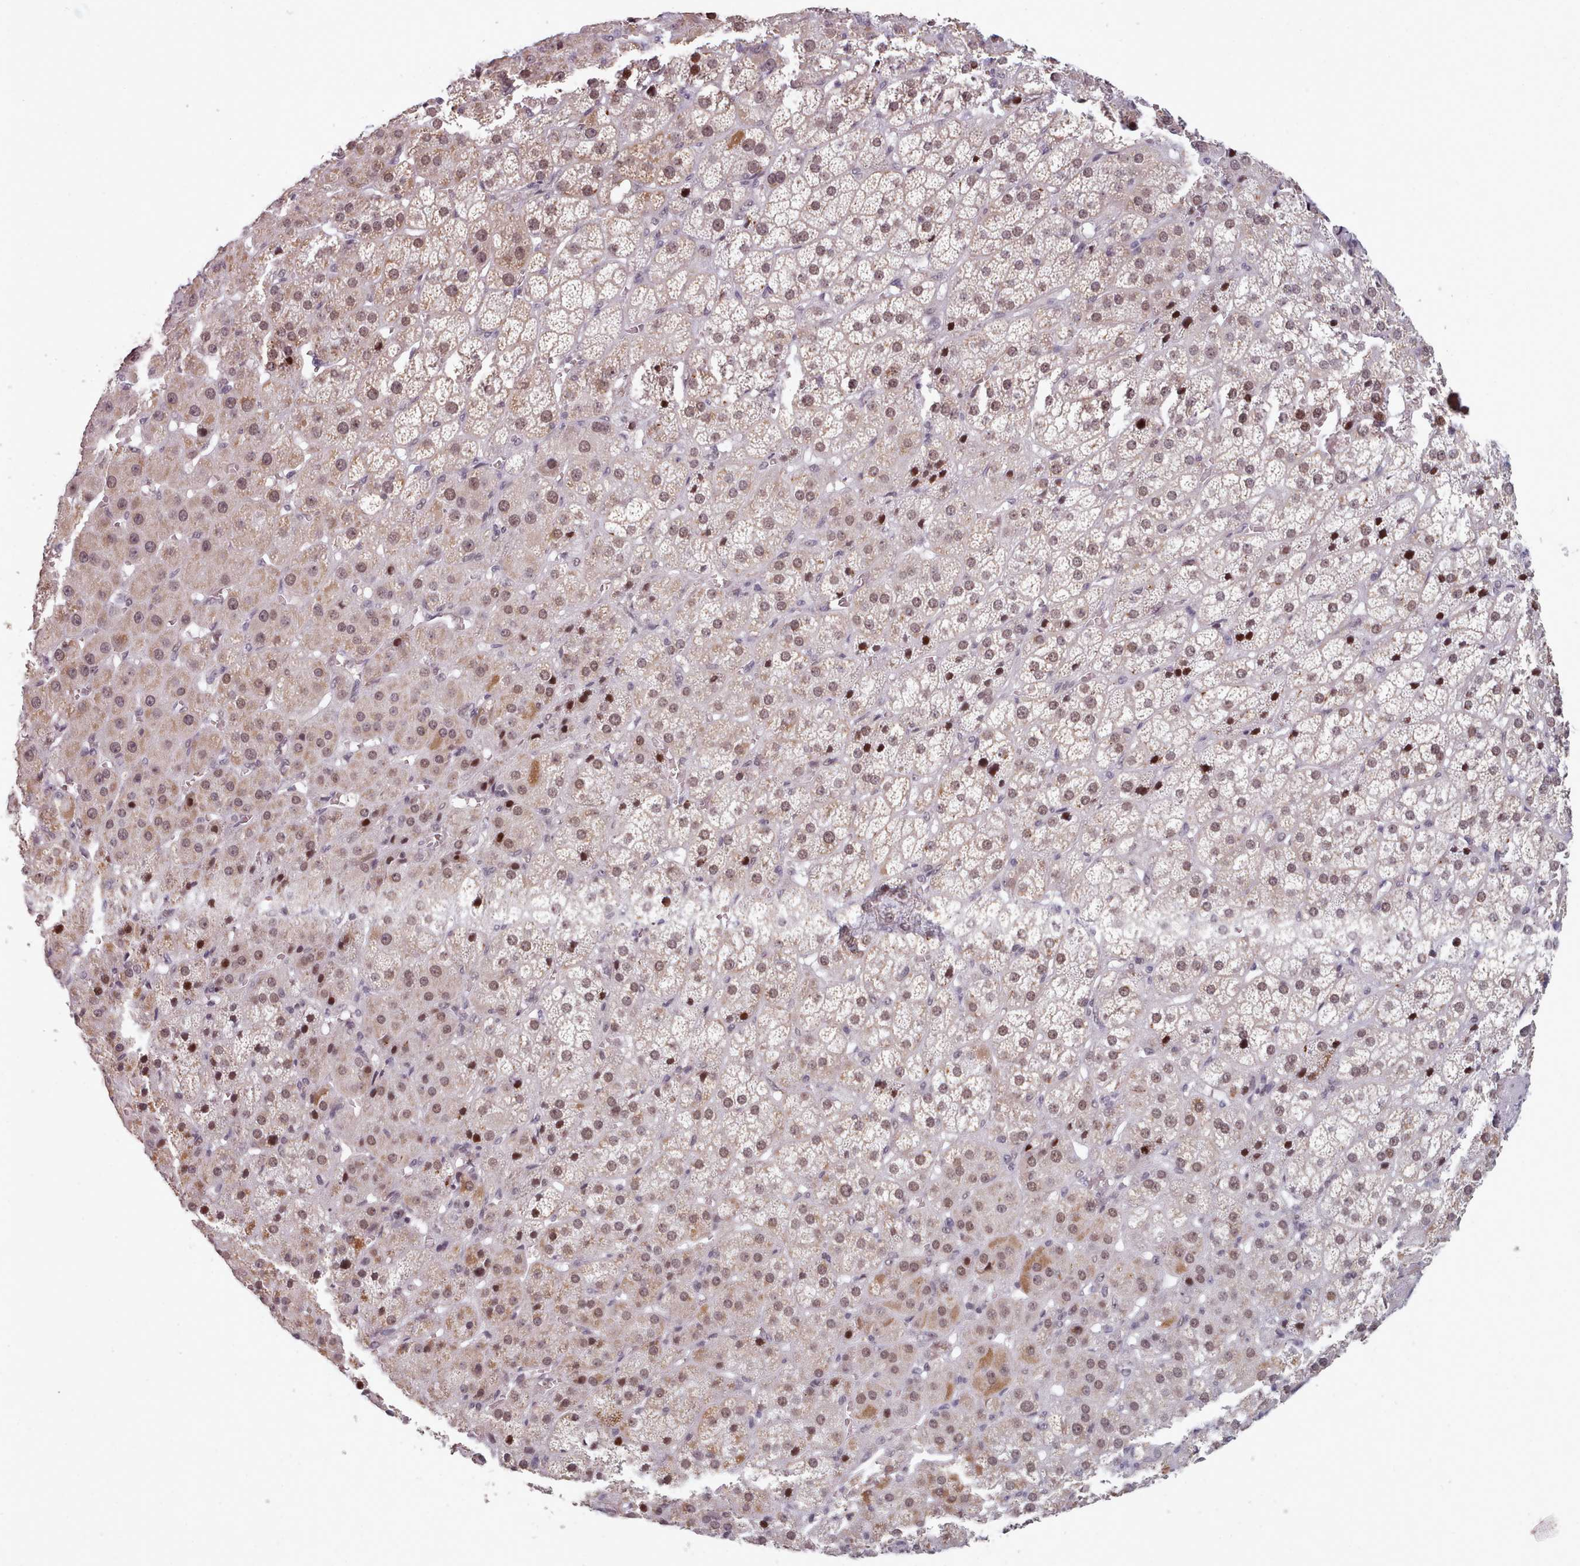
{"staining": {"intensity": "moderate", "quantity": ">75%", "location": "cytoplasmic/membranous,nuclear"}, "tissue": "adrenal gland", "cell_type": "Glandular cells", "image_type": "normal", "snomed": [{"axis": "morphology", "description": "Normal tissue, NOS"}, {"axis": "topography", "description": "Adrenal gland"}], "caption": "DAB immunohistochemical staining of benign human adrenal gland exhibits moderate cytoplasmic/membranous,nuclear protein positivity in approximately >75% of glandular cells. The staining was performed using DAB to visualize the protein expression in brown, while the nuclei were stained in blue with hematoxylin (Magnification: 20x).", "gene": "SRSF9", "patient": {"sex": "female", "age": 57}}